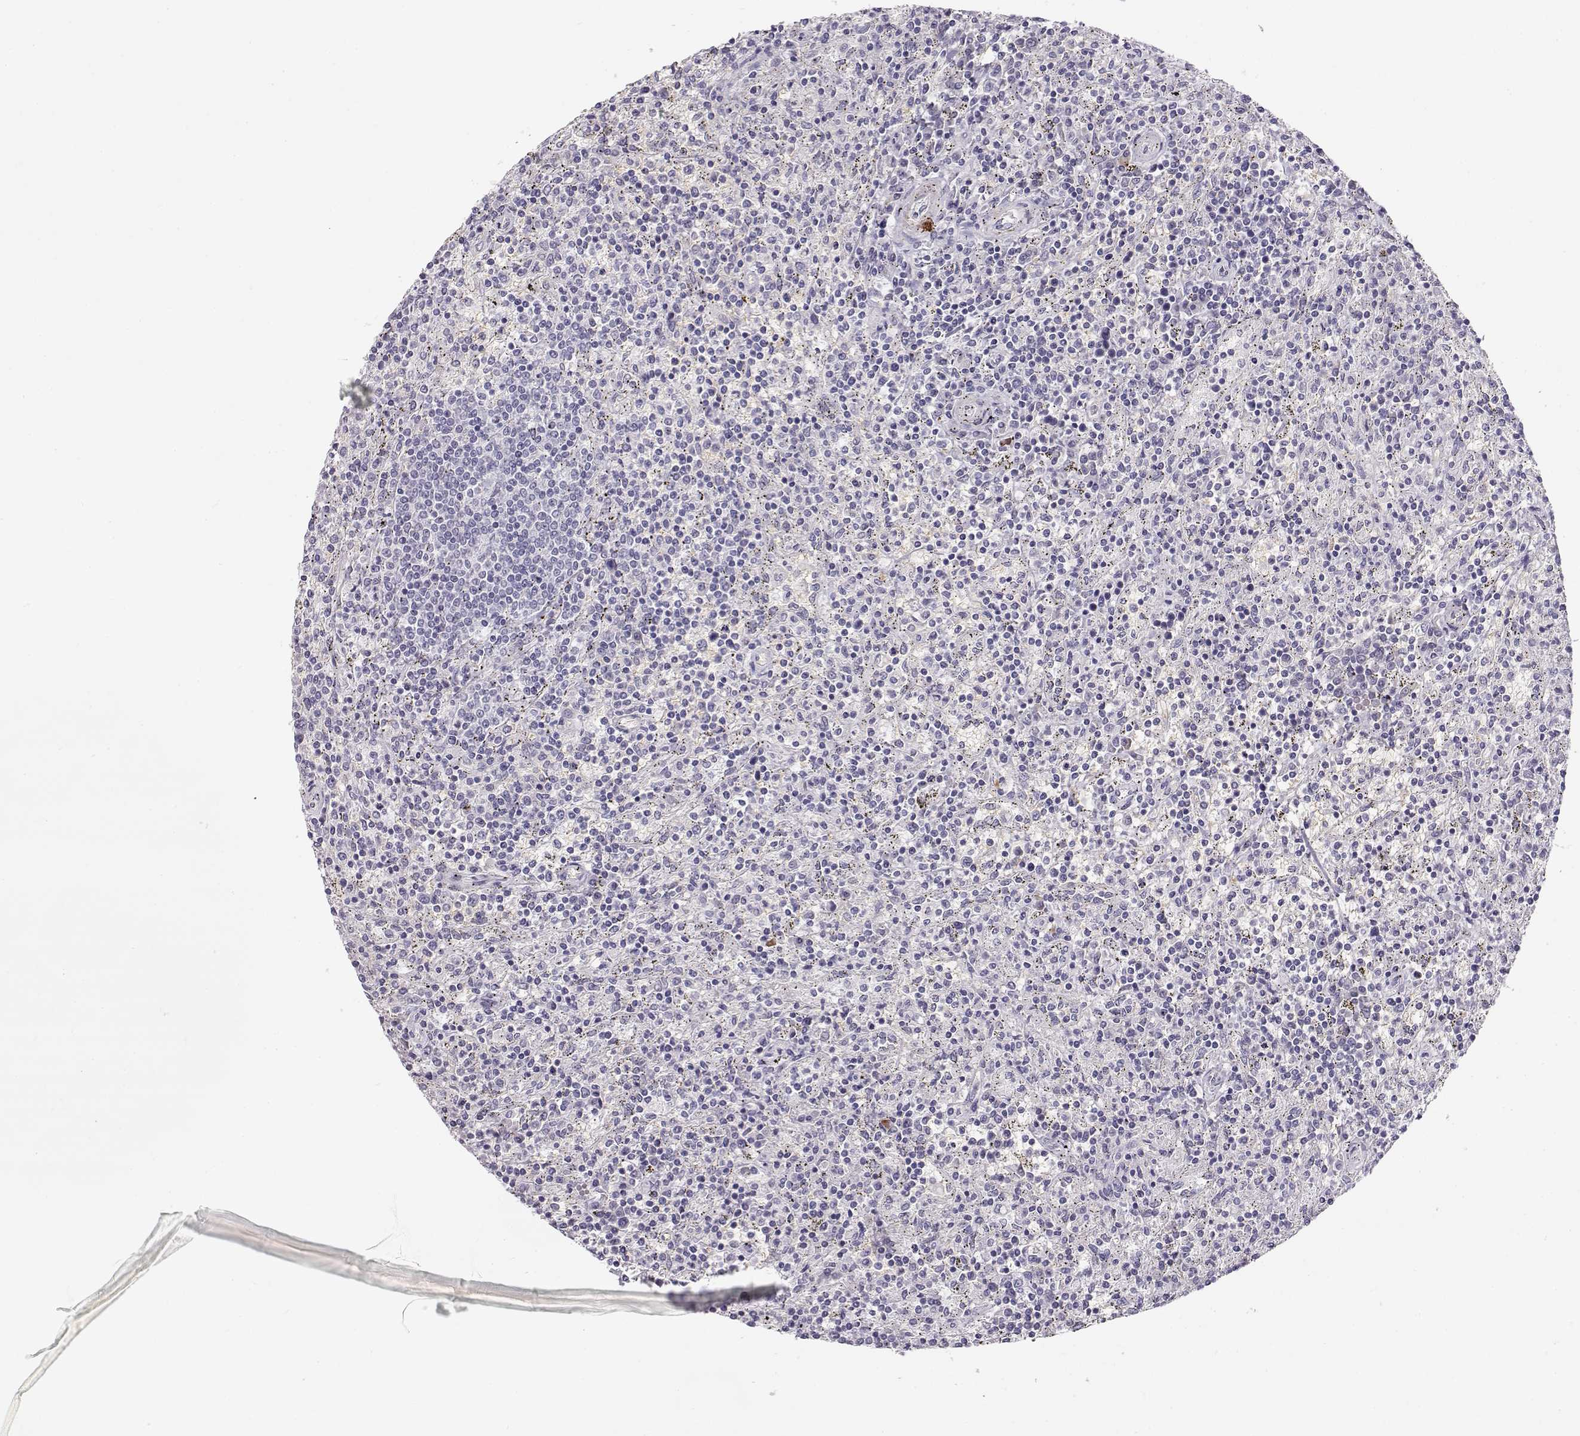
{"staining": {"intensity": "negative", "quantity": "none", "location": "none"}, "tissue": "lymphoma", "cell_type": "Tumor cells", "image_type": "cancer", "snomed": [{"axis": "morphology", "description": "Malignant lymphoma, non-Hodgkin's type, Low grade"}, {"axis": "topography", "description": "Spleen"}], "caption": "Protein analysis of lymphoma reveals no significant positivity in tumor cells.", "gene": "TTC26", "patient": {"sex": "male", "age": 62}}